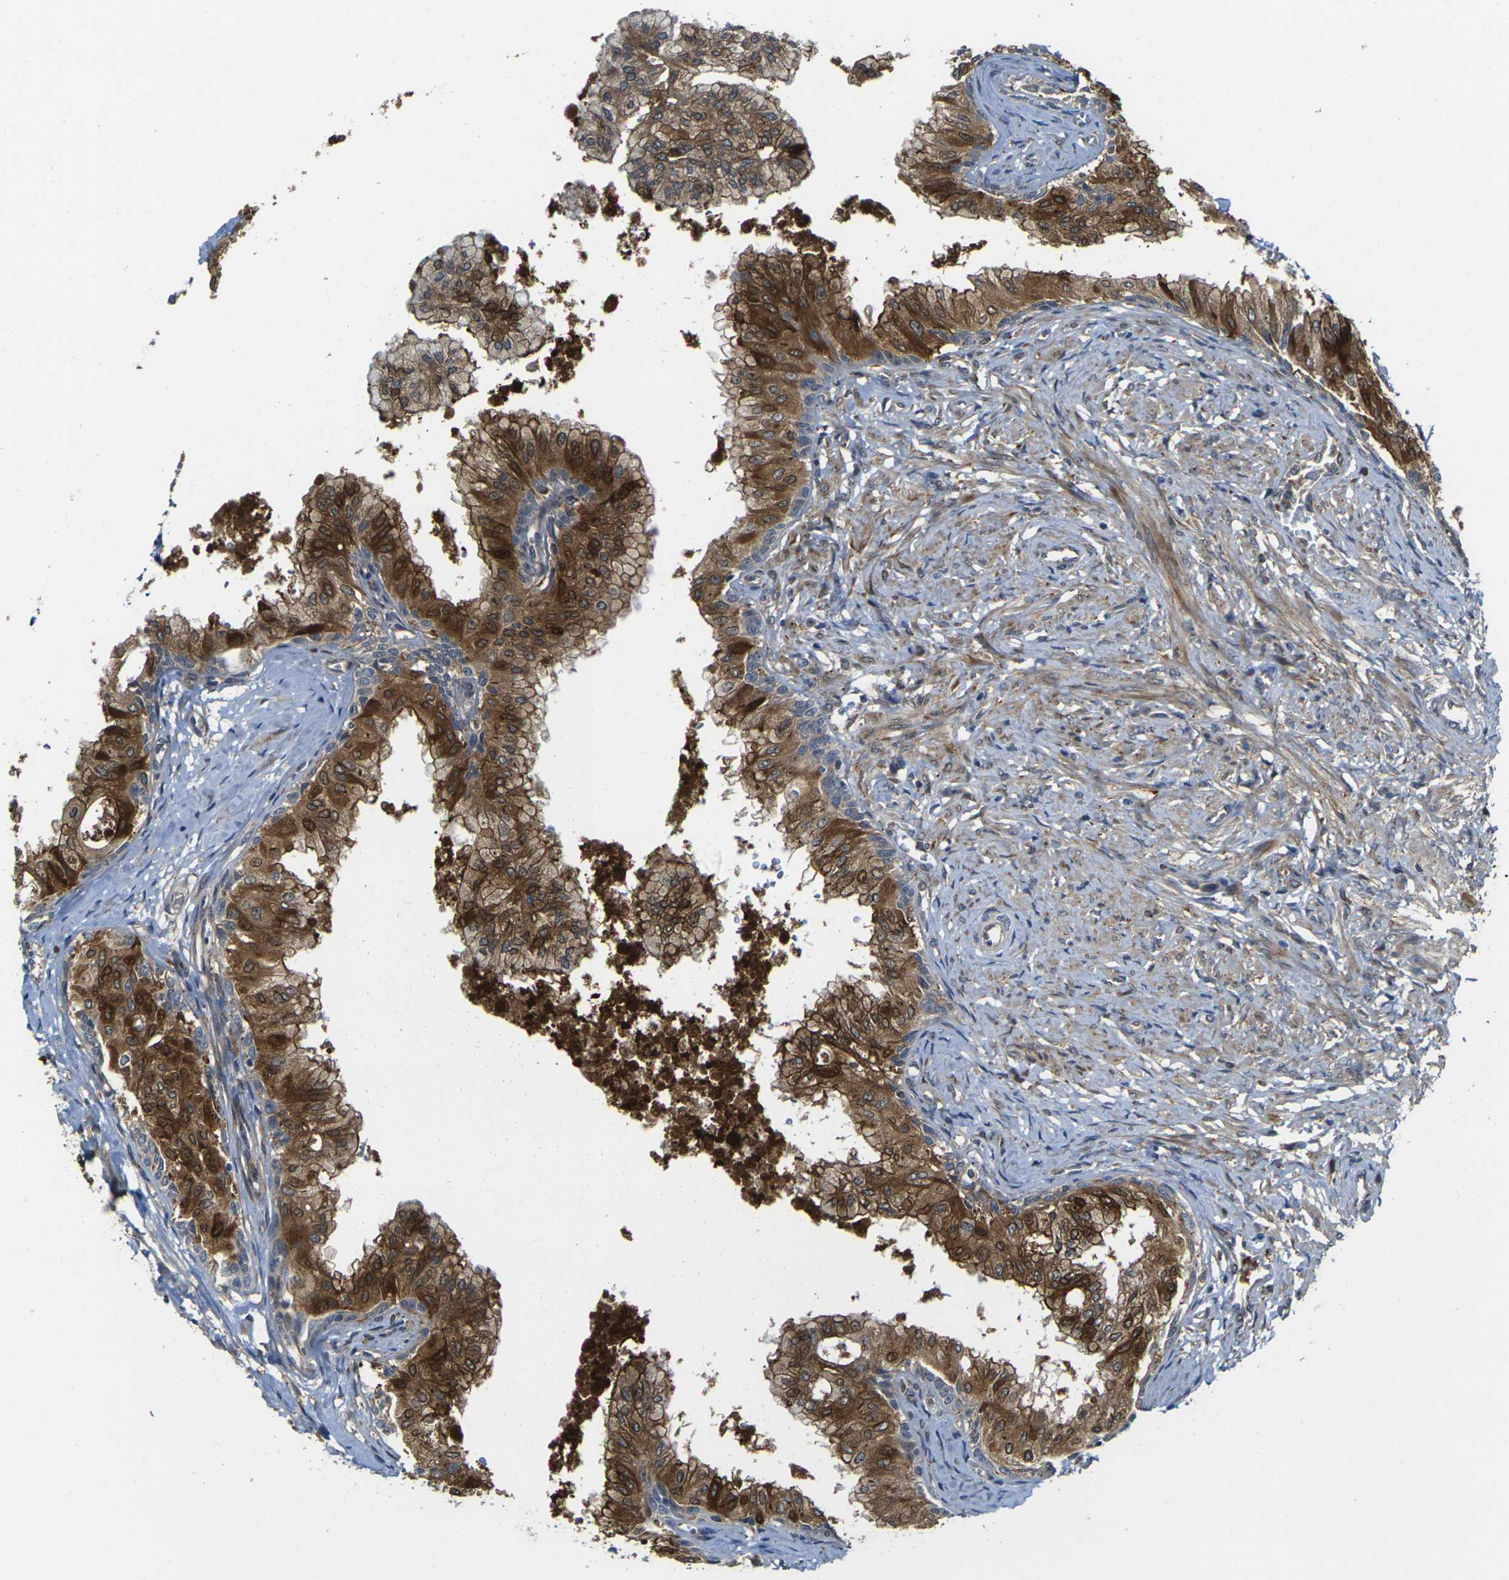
{"staining": {"intensity": "moderate", "quantity": ">75%", "location": "cytoplasmic/membranous"}, "tissue": "prostate", "cell_type": "Glandular cells", "image_type": "normal", "snomed": [{"axis": "morphology", "description": "Normal tissue, NOS"}, {"axis": "topography", "description": "Prostate"}, {"axis": "topography", "description": "Seminal veicle"}], "caption": "Moderate cytoplasmic/membranous positivity for a protein is identified in about >75% of glandular cells of benign prostate using immunohistochemistry (IHC).", "gene": "FZD1", "patient": {"sex": "male", "age": 60}}